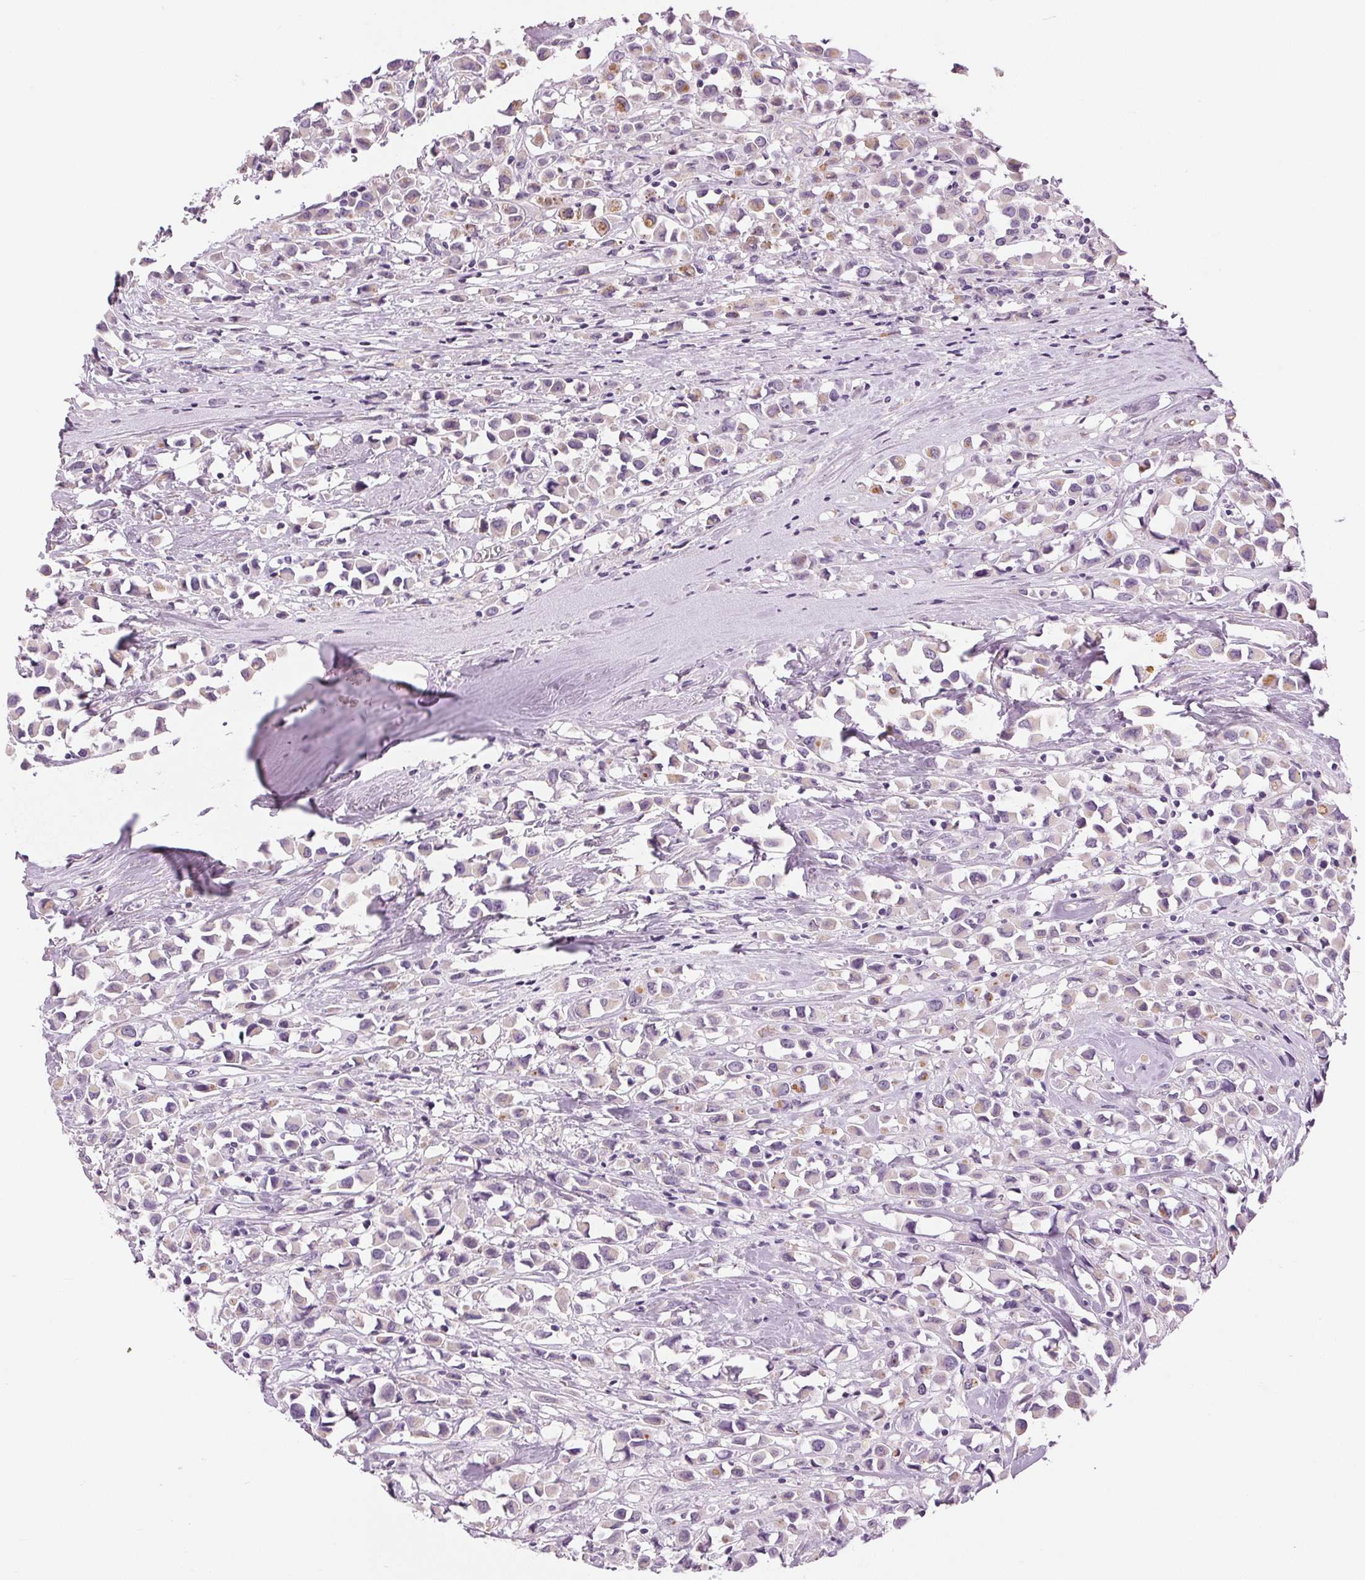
{"staining": {"intensity": "weak", "quantity": "<25%", "location": "cytoplasmic/membranous"}, "tissue": "breast cancer", "cell_type": "Tumor cells", "image_type": "cancer", "snomed": [{"axis": "morphology", "description": "Duct carcinoma"}, {"axis": "topography", "description": "Breast"}], "caption": "An immunohistochemistry photomicrograph of breast cancer (intraductal carcinoma) is shown. There is no staining in tumor cells of breast cancer (intraductal carcinoma). (DAB (3,3'-diaminobenzidine) immunohistochemistry (IHC) with hematoxylin counter stain).", "gene": "MISP", "patient": {"sex": "female", "age": 61}}